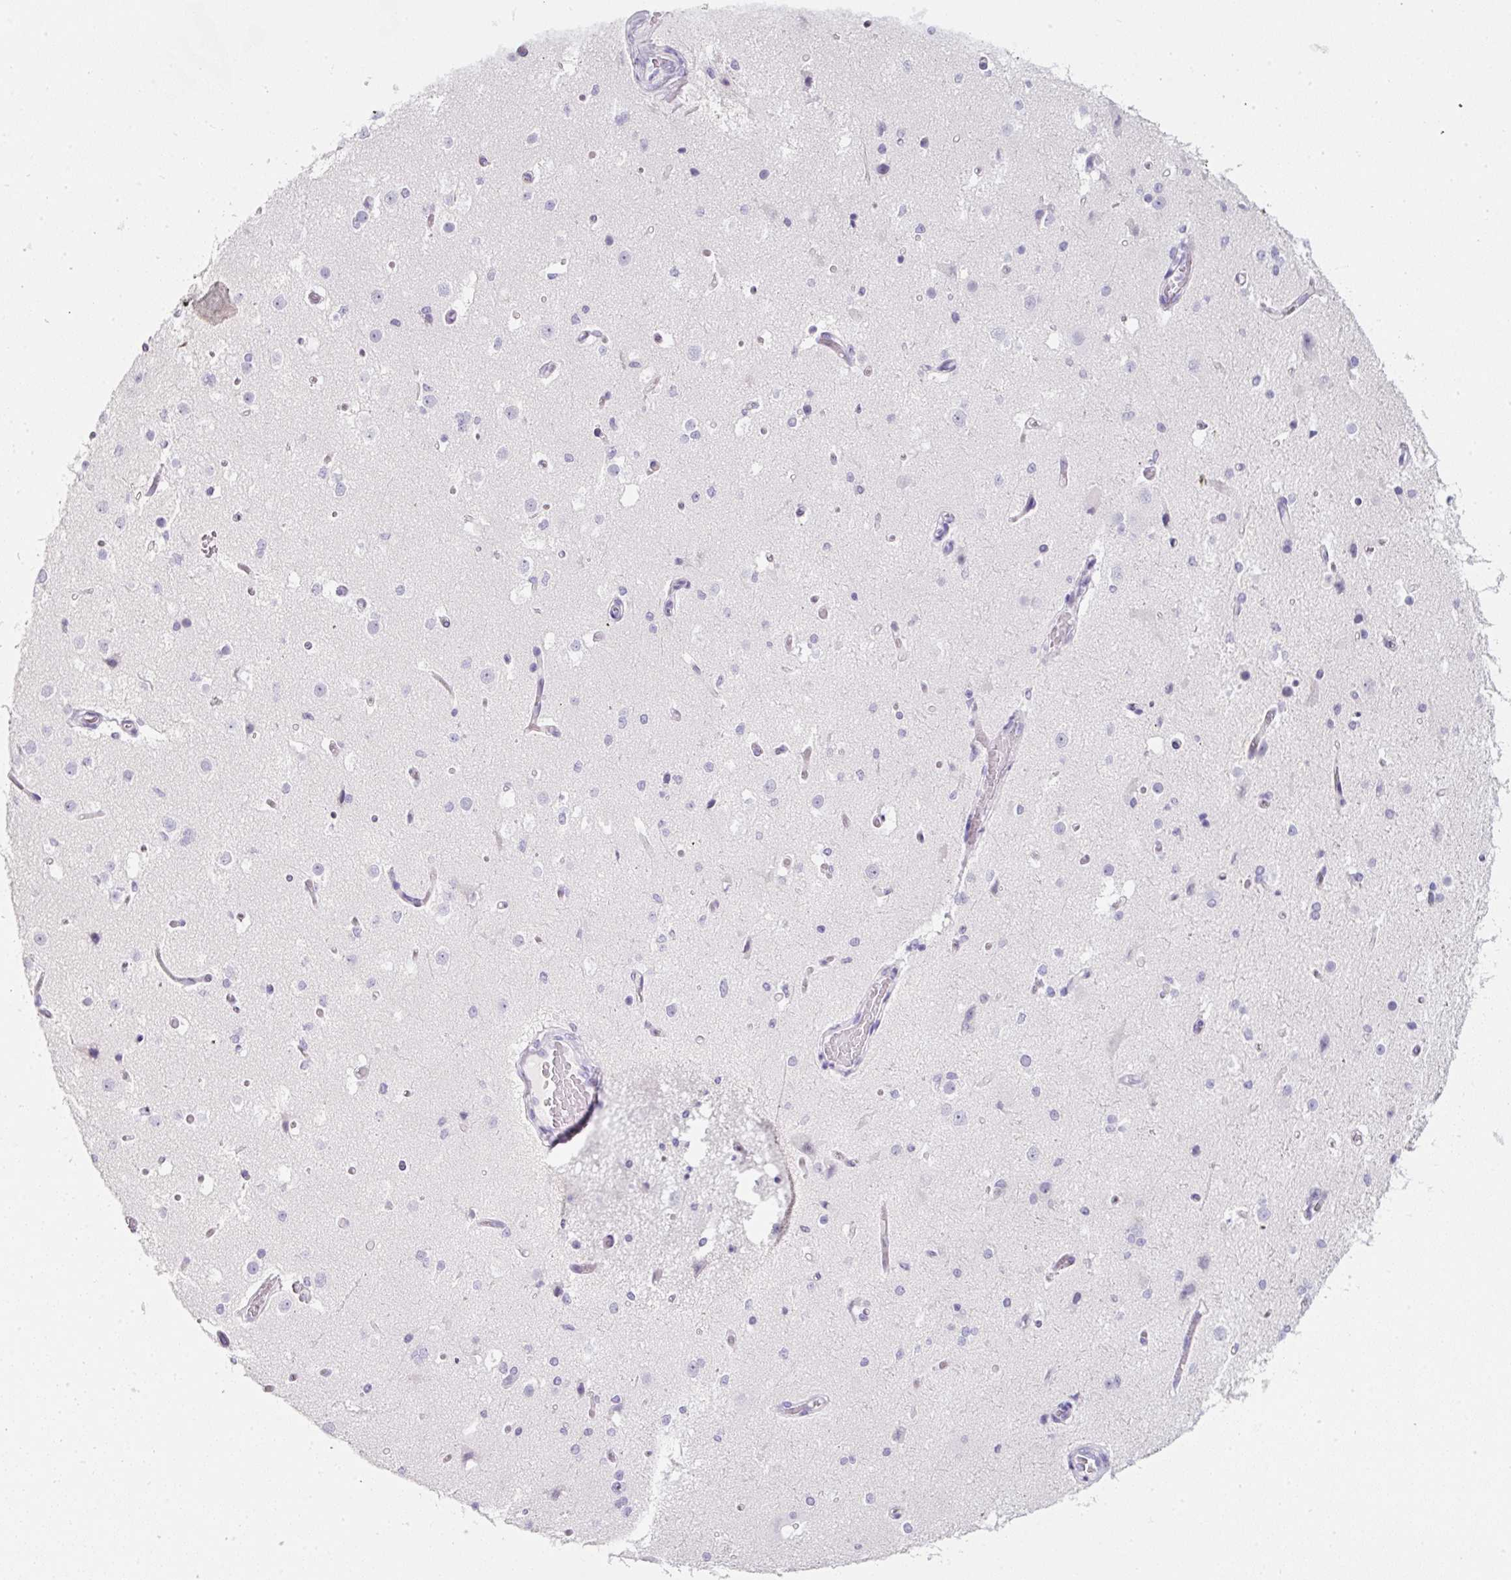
{"staining": {"intensity": "negative", "quantity": "none", "location": "none"}, "tissue": "cerebral cortex", "cell_type": "Endothelial cells", "image_type": "normal", "snomed": [{"axis": "morphology", "description": "Normal tissue, NOS"}, {"axis": "morphology", "description": "Inflammation, NOS"}, {"axis": "topography", "description": "Cerebral cortex"}], "caption": "The image exhibits no staining of endothelial cells in benign cerebral cortex.", "gene": "SLC2A2", "patient": {"sex": "male", "age": 6}}